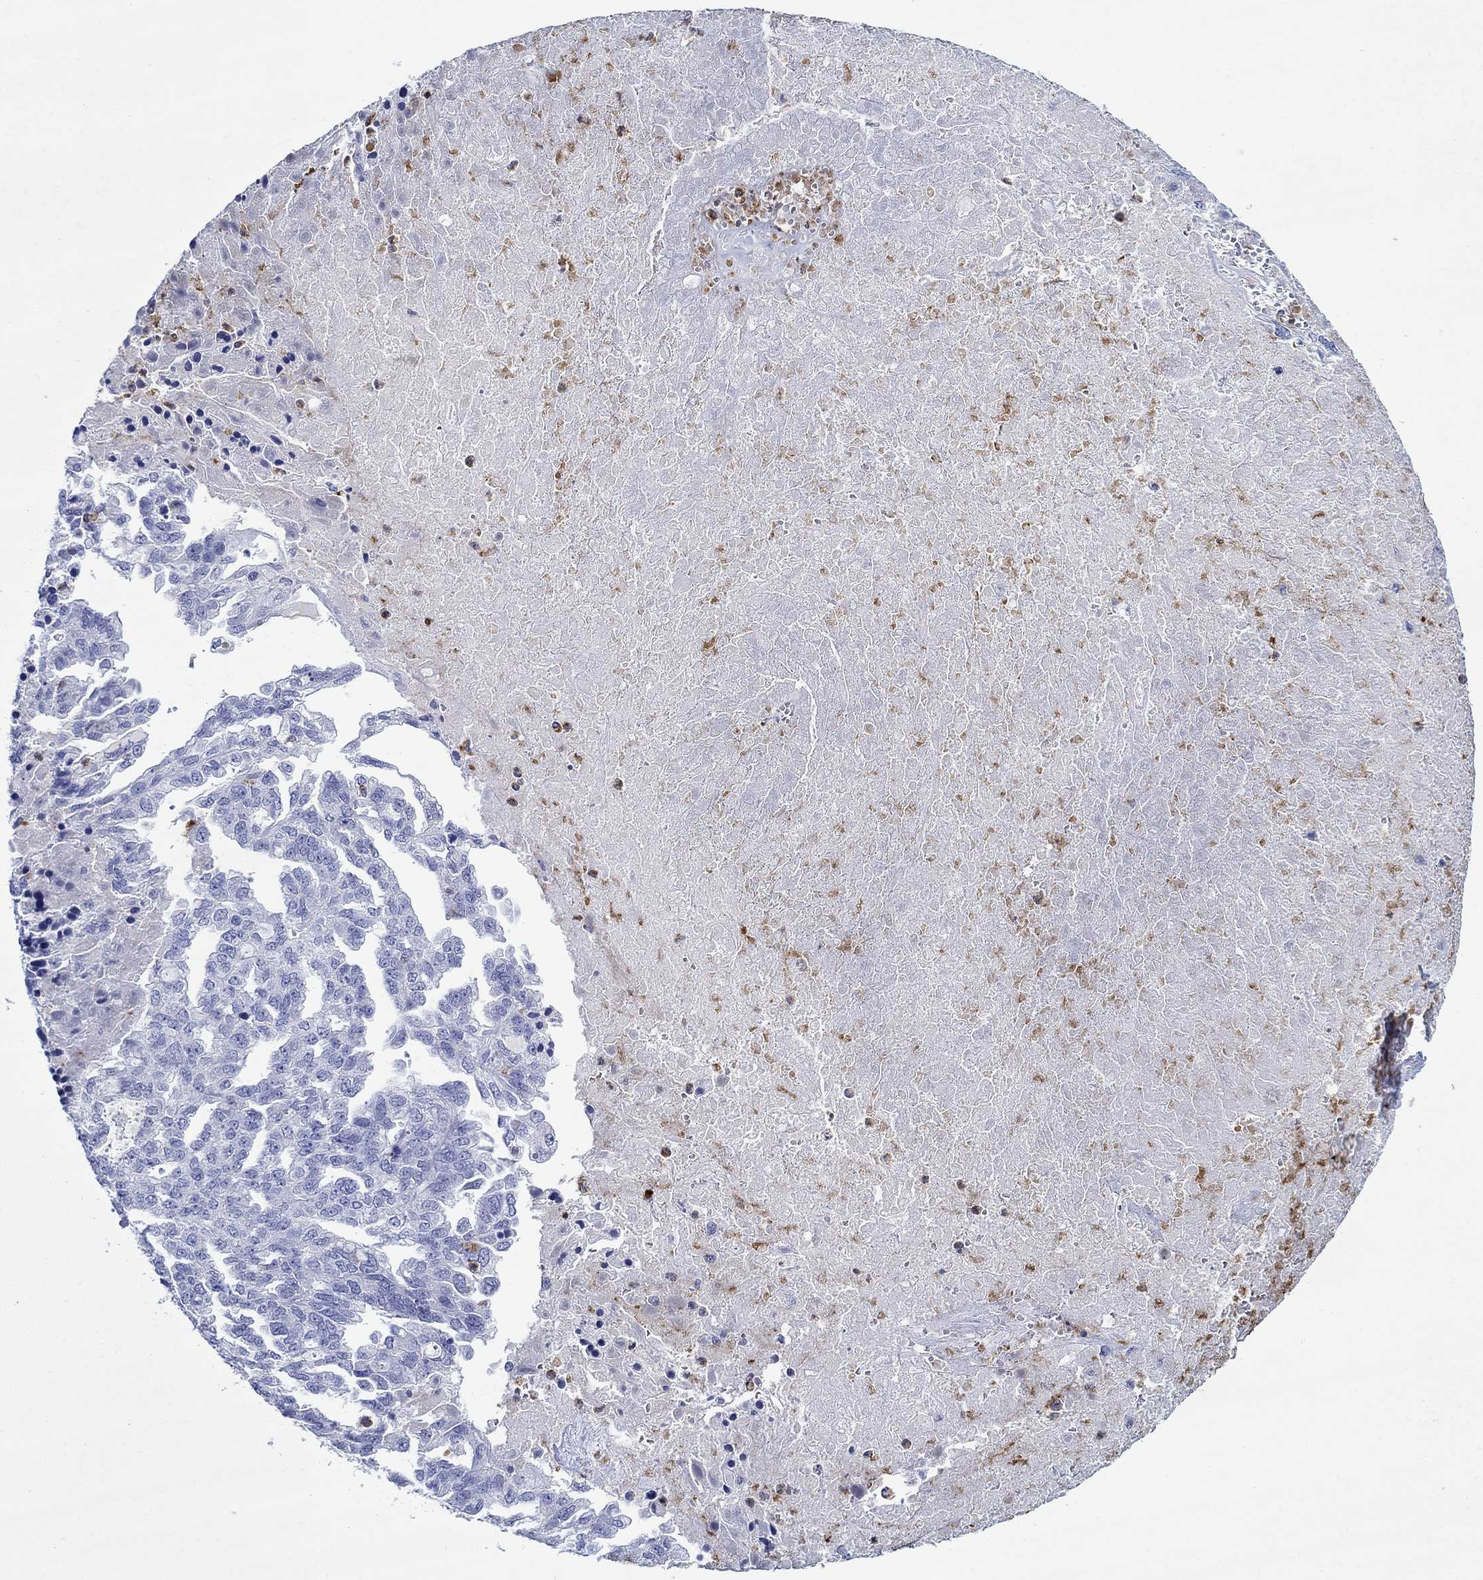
{"staining": {"intensity": "negative", "quantity": "none", "location": "none"}, "tissue": "ovarian cancer", "cell_type": "Tumor cells", "image_type": "cancer", "snomed": [{"axis": "morphology", "description": "Cystadenocarcinoma, serous, NOS"}, {"axis": "topography", "description": "Ovary"}], "caption": "A high-resolution micrograph shows immunohistochemistry staining of ovarian cancer, which displays no significant expression in tumor cells.", "gene": "EPX", "patient": {"sex": "female", "age": 51}}